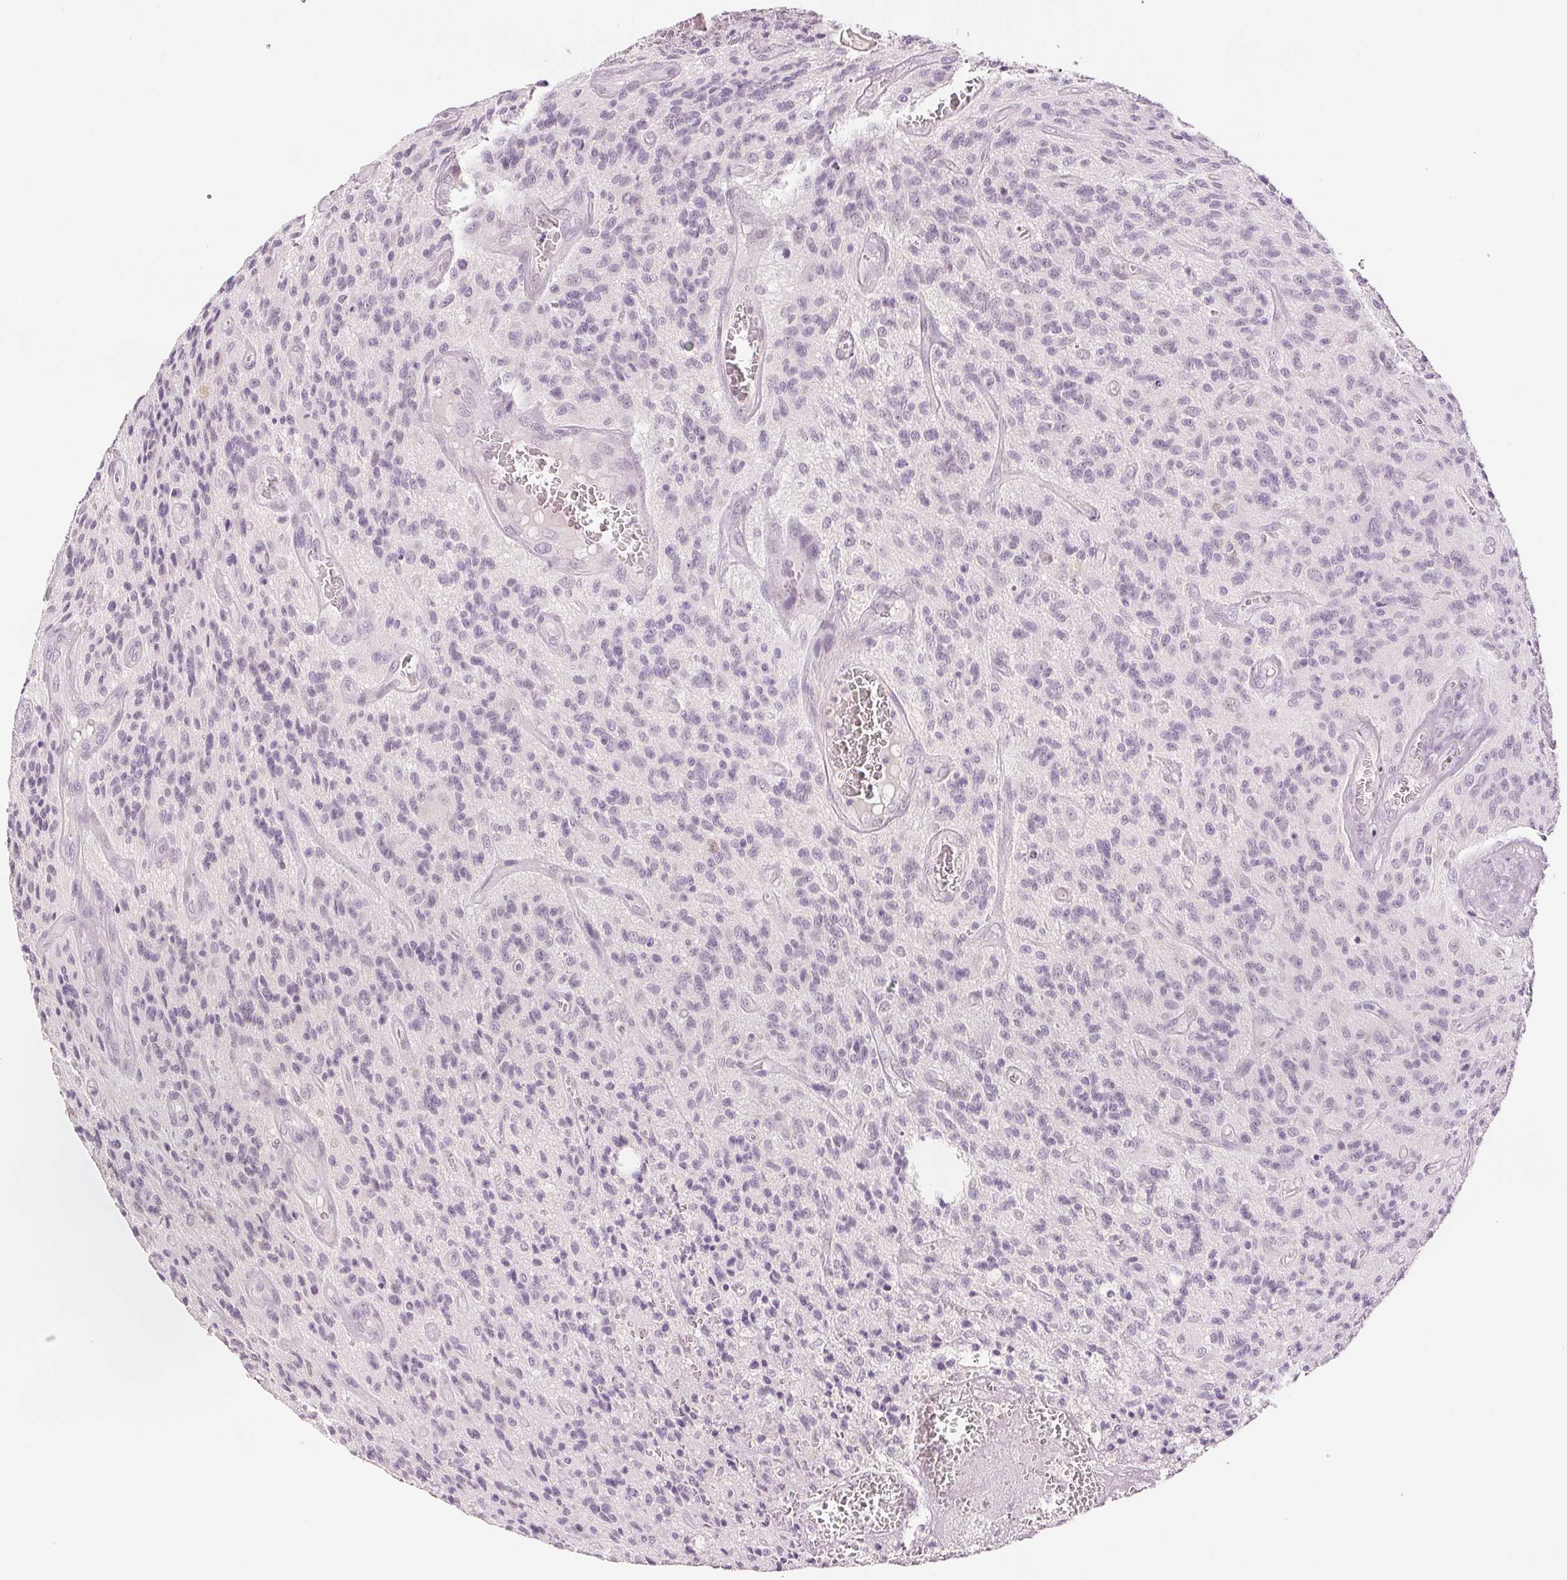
{"staining": {"intensity": "negative", "quantity": "none", "location": "none"}, "tissue": "glioma", "cell_type": "Tumor cells", "image_type": "cancer", "snomed": [{"axis": "morphology", "description": "Glioma, malignant, High grade"}, {"axis": "topography", "description": "Brain"}], "caption": "An image of human malignant glioma (high-grade) is negative for staining in tumor cells.", "gene": "SCGN", "patient": {"sex": "male", "age": 76}}